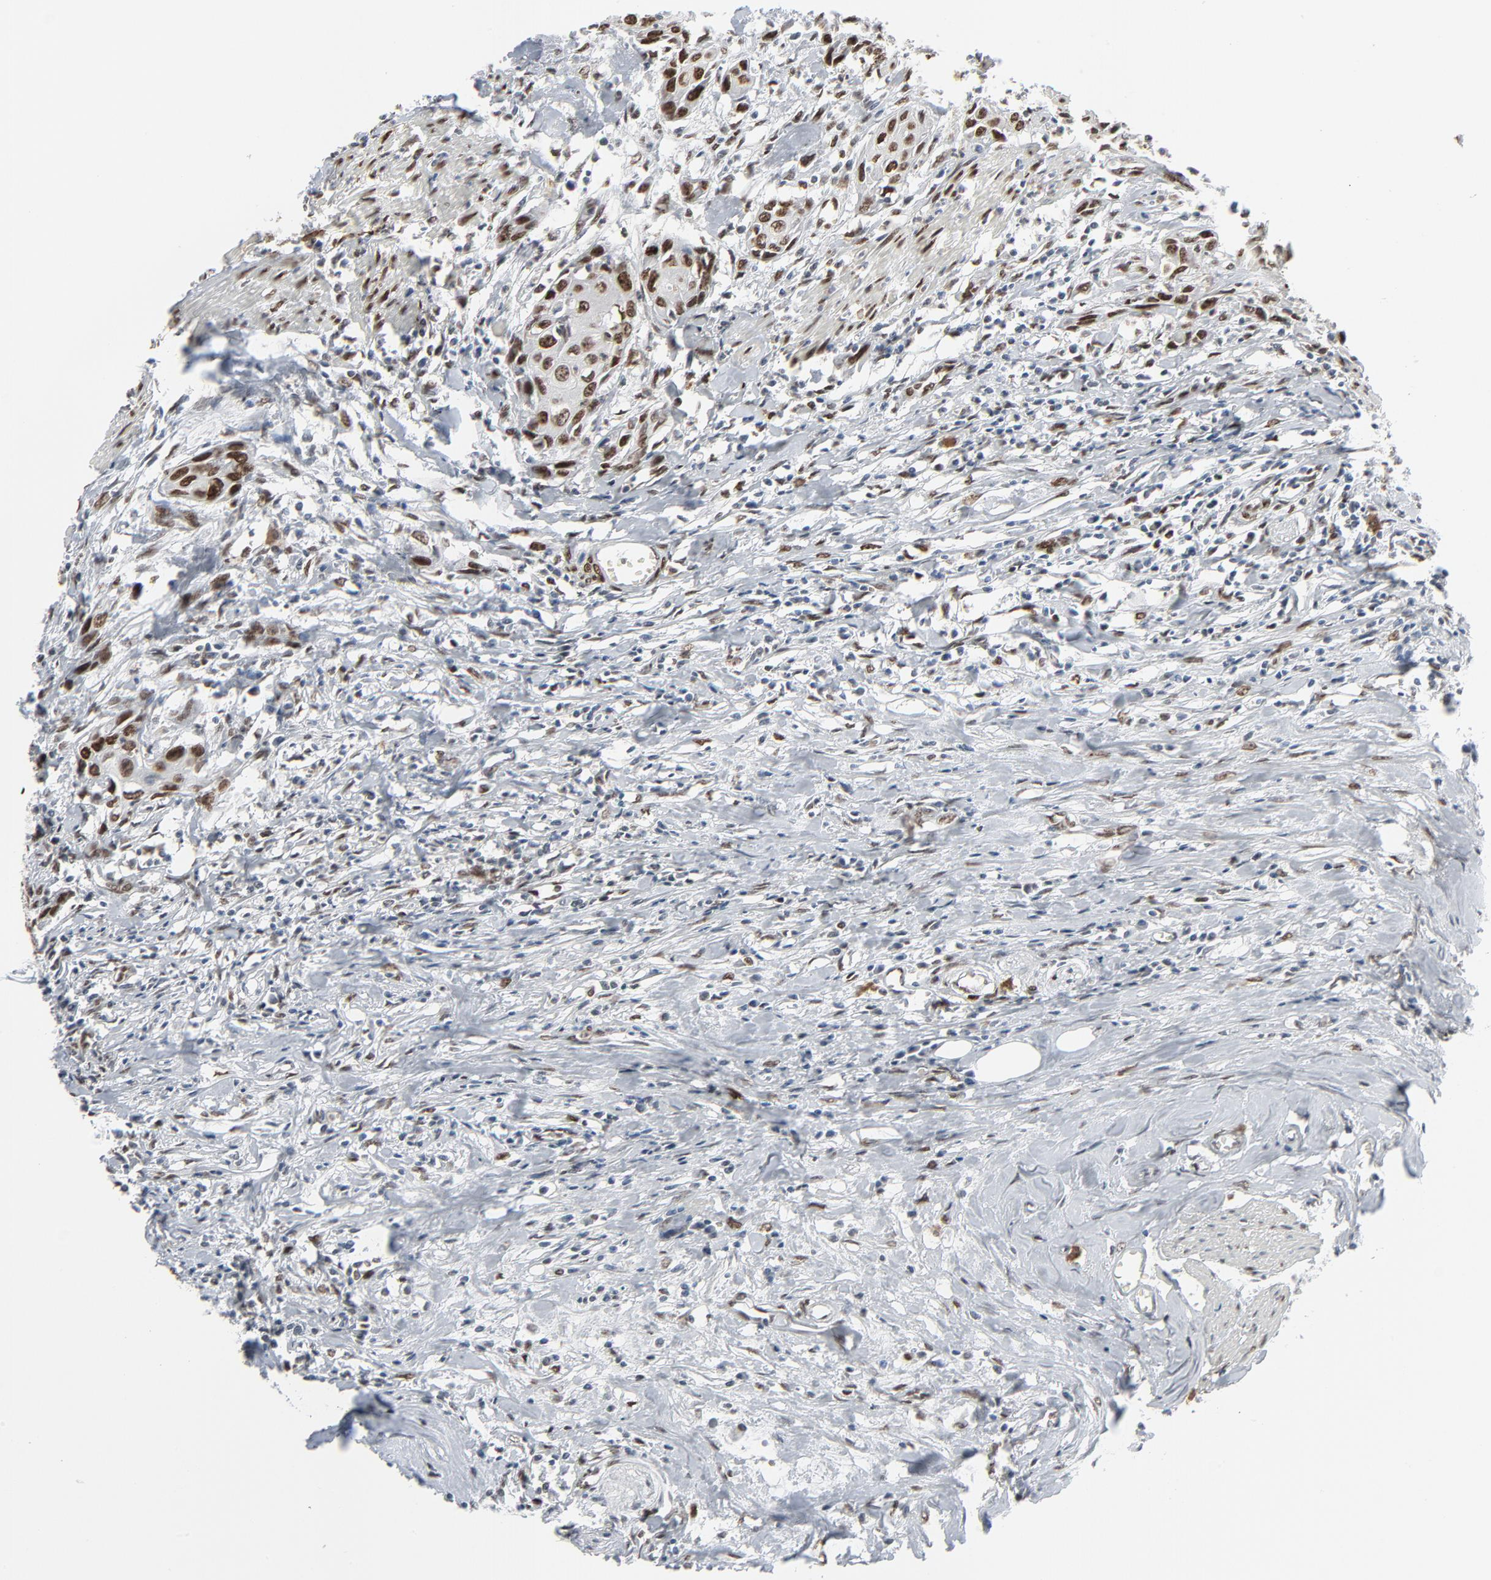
{"staining": {"intensity": "strong", "quantity": ">75%", "location": "nuclear"}, "tissue": "urothelial cancer", "cell_type": "Tumor cells", "image_type": "cancer", "snomed": [{"axis": "morphology", "description": "Urothelial carcinoma, High grade"}, {"axis": "topography", "description": "Urinary bladder"}], "caption": "Immunohistochemical staining of high-grade urothelial carcinoma exhibits high levels of strong nuclear expression in about >75% of tumor cells. The staining was performed using DAB, with brown indicating positive protein expression. Nuclei are stained blue with hematoxylin.", "gene": "CUX1", "patient": {"sex": "male", "age": 54}}